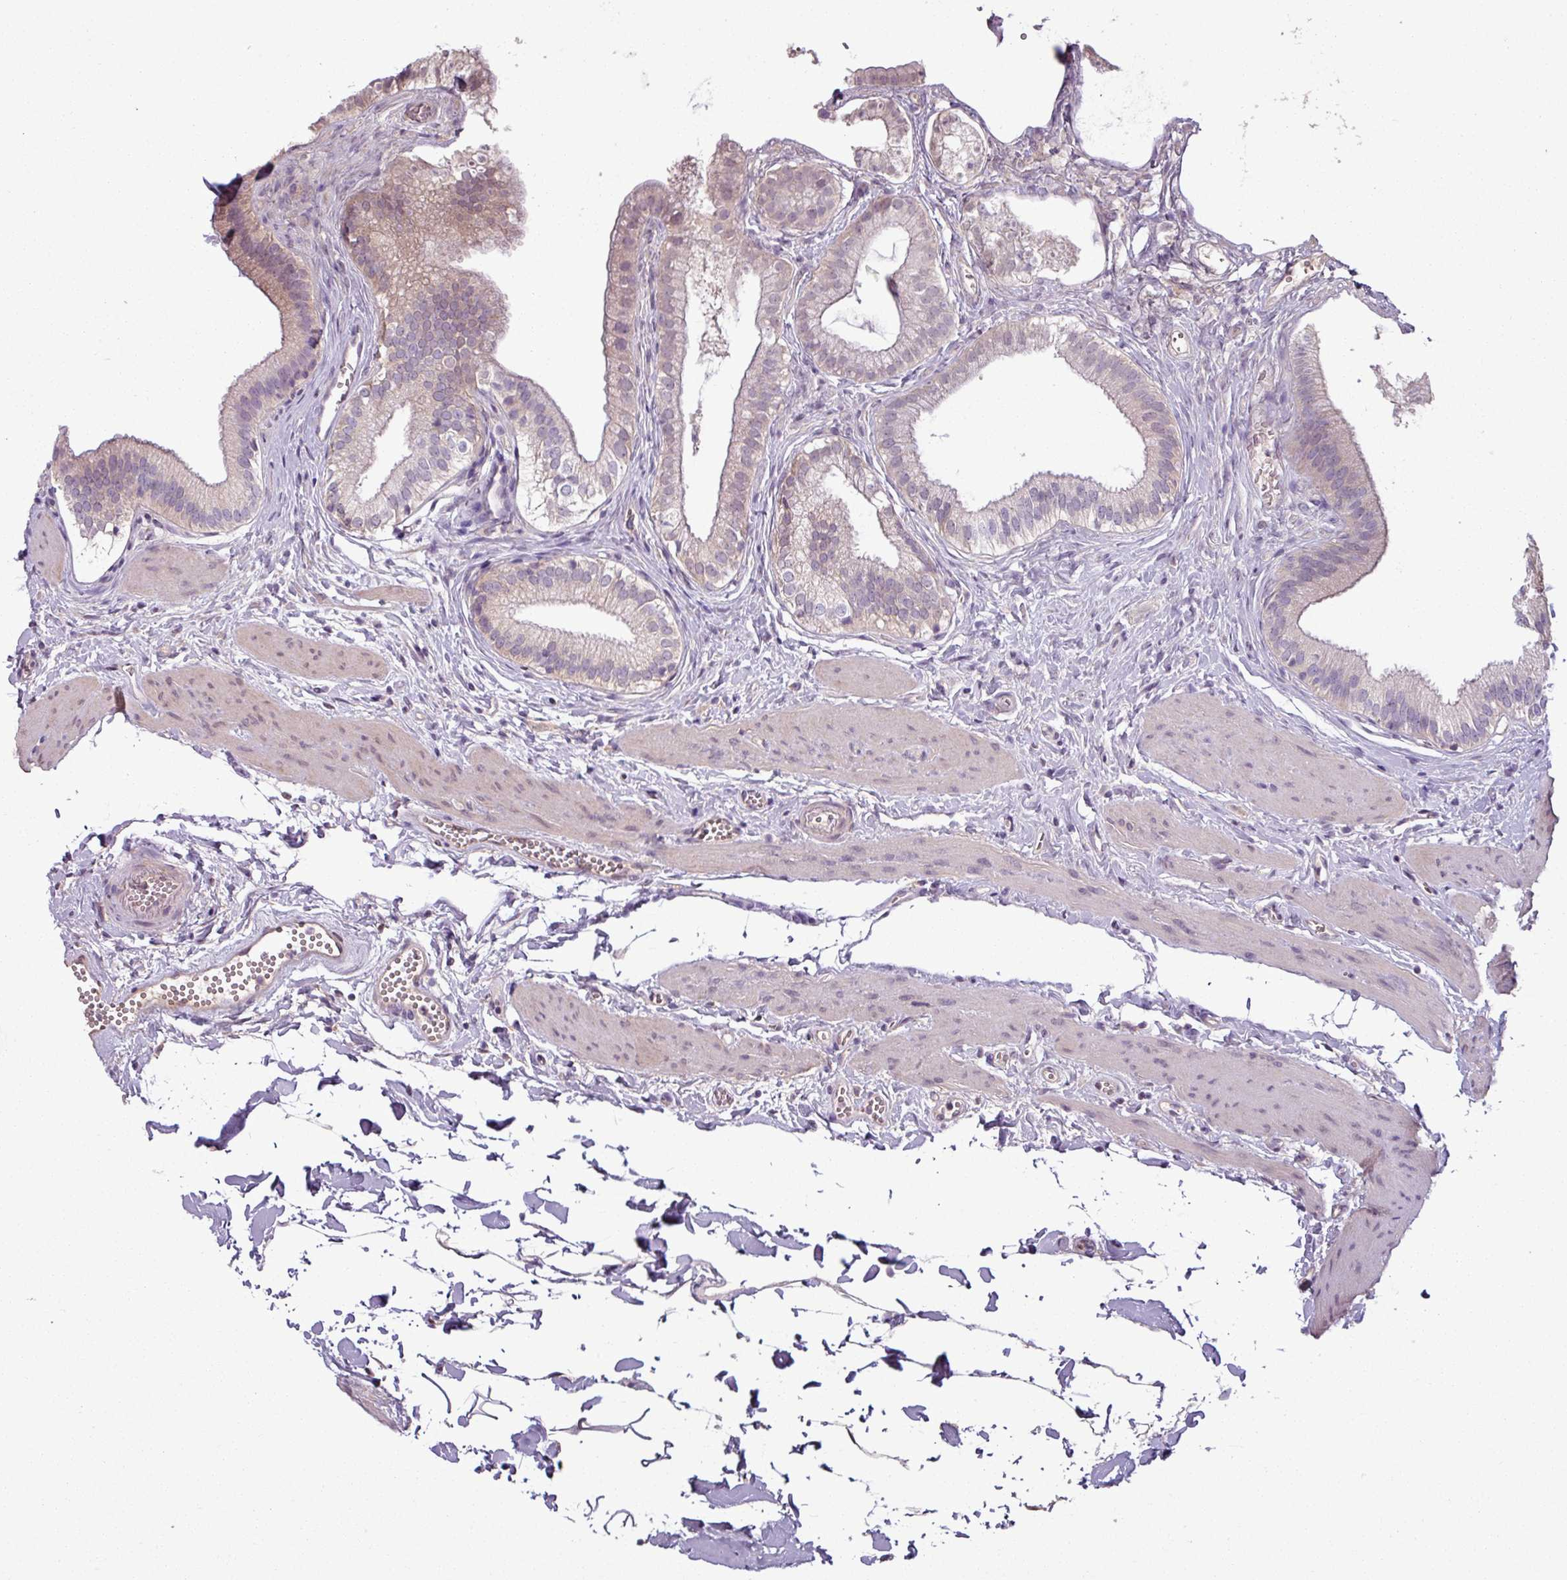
{"staining": {"intensity": "weak", "quantity": "<25%", "location": "cytoplasmic/membranous"}, "tissue": "gallbladder", "cell_type": "Glandular cells", "image_type": "normal", "snomed": [{"axis": "morphology", "description": "Normal tissue, NOS"}, {"axis": "topography", "description": "Gallbladder"}], "caption": "There is no significant staining in glandular cells of gallbladder. Nuclei are stained in blue.", "gene": "SH3BGRL", "patient": {"sex": "female", "age": 54}}